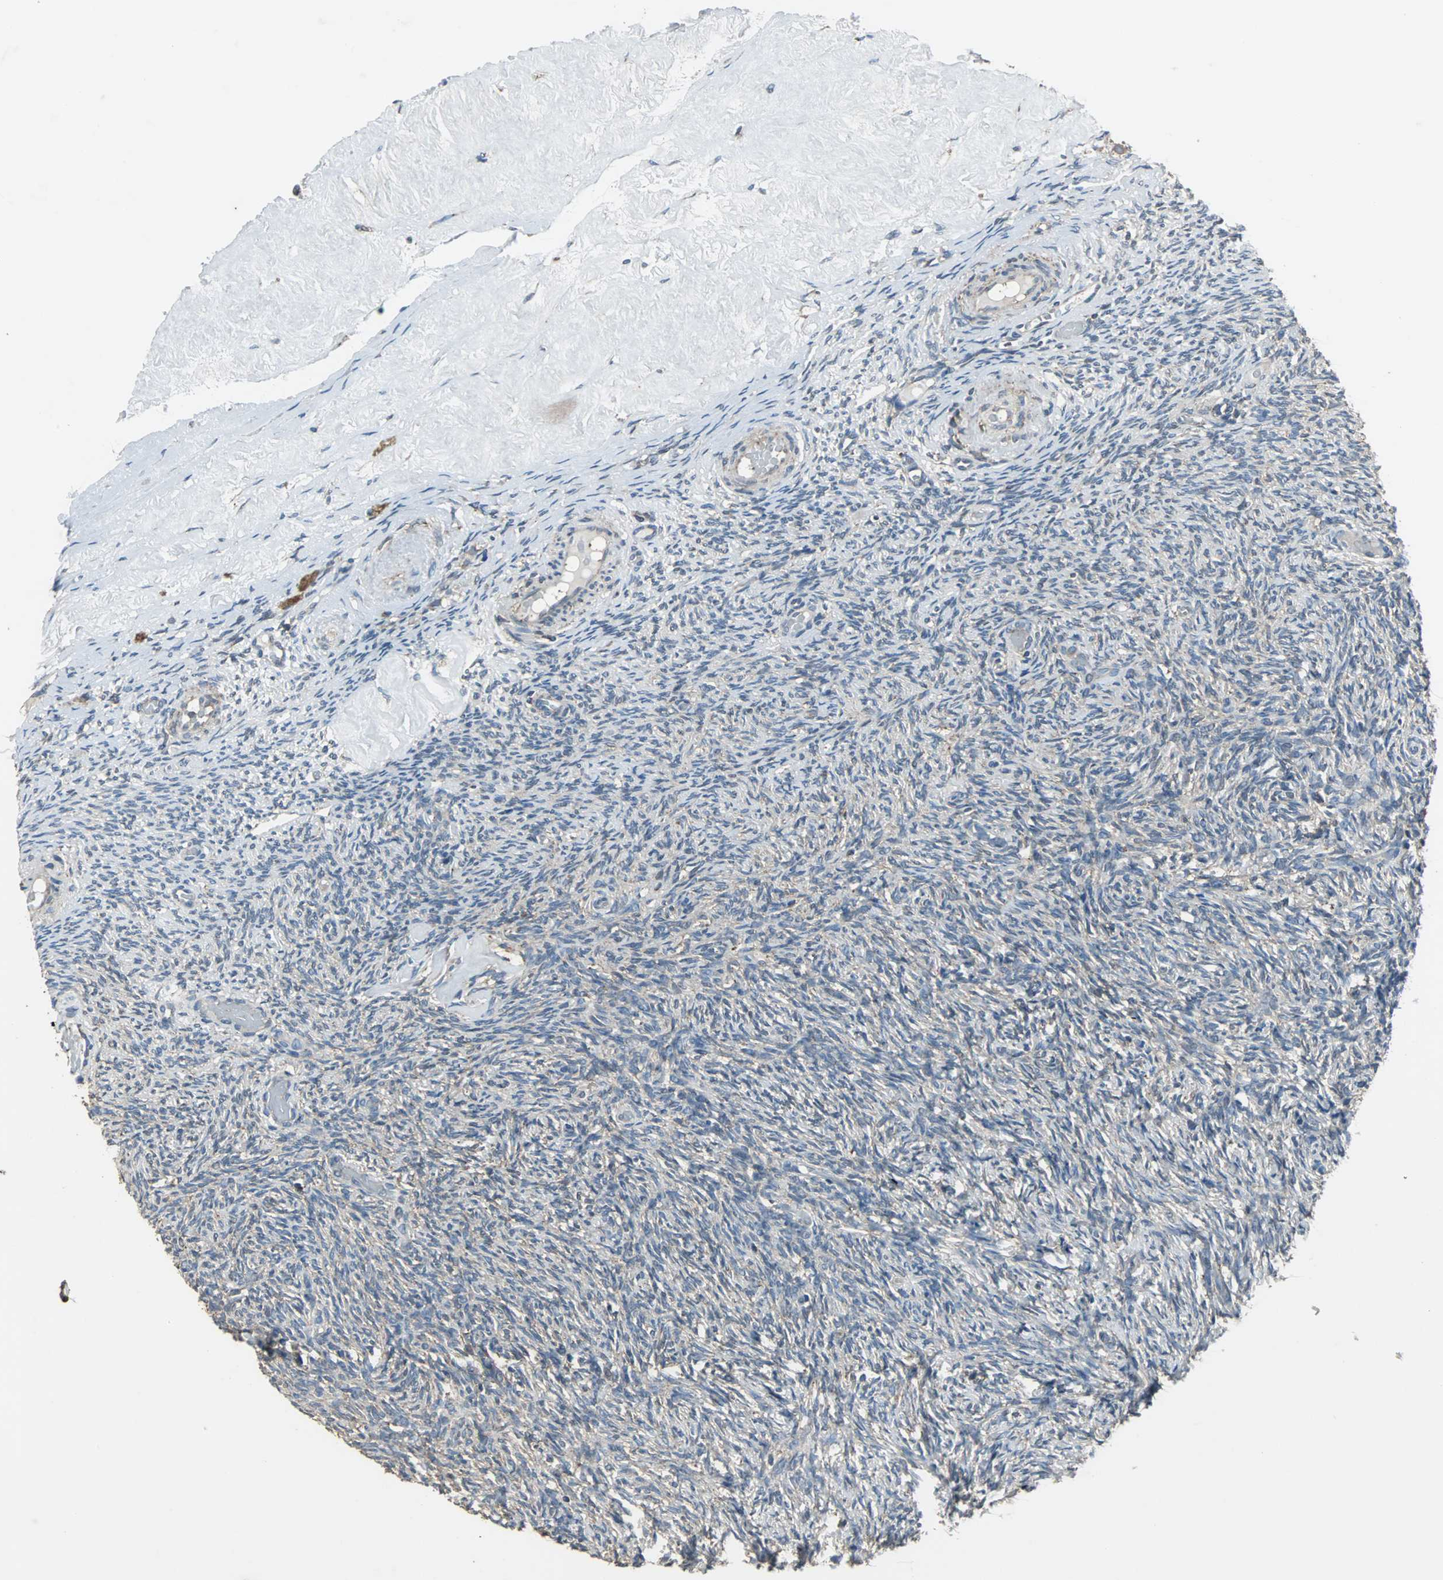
{"staining": {"intensity": "strong", "quantity": ">75%", "location": "cytoplasmic/membranous"}, "tissue": "ovary", "cell_type": "Follicle cells", "image_type": "normal", "snomed": [{"axis": "morphology", "description": "Normal tissue, NOS"}, {"axis": "topography", "description": "Ovary"}], "caption": "DAB immunohistochemical staining of unremarkable human ovary displays strong cytoplasmic/membranous protein staining in approximately >75% of follicle cells.", "gene": "SOS1", "patient": {"sex": "female", "age": 60}}